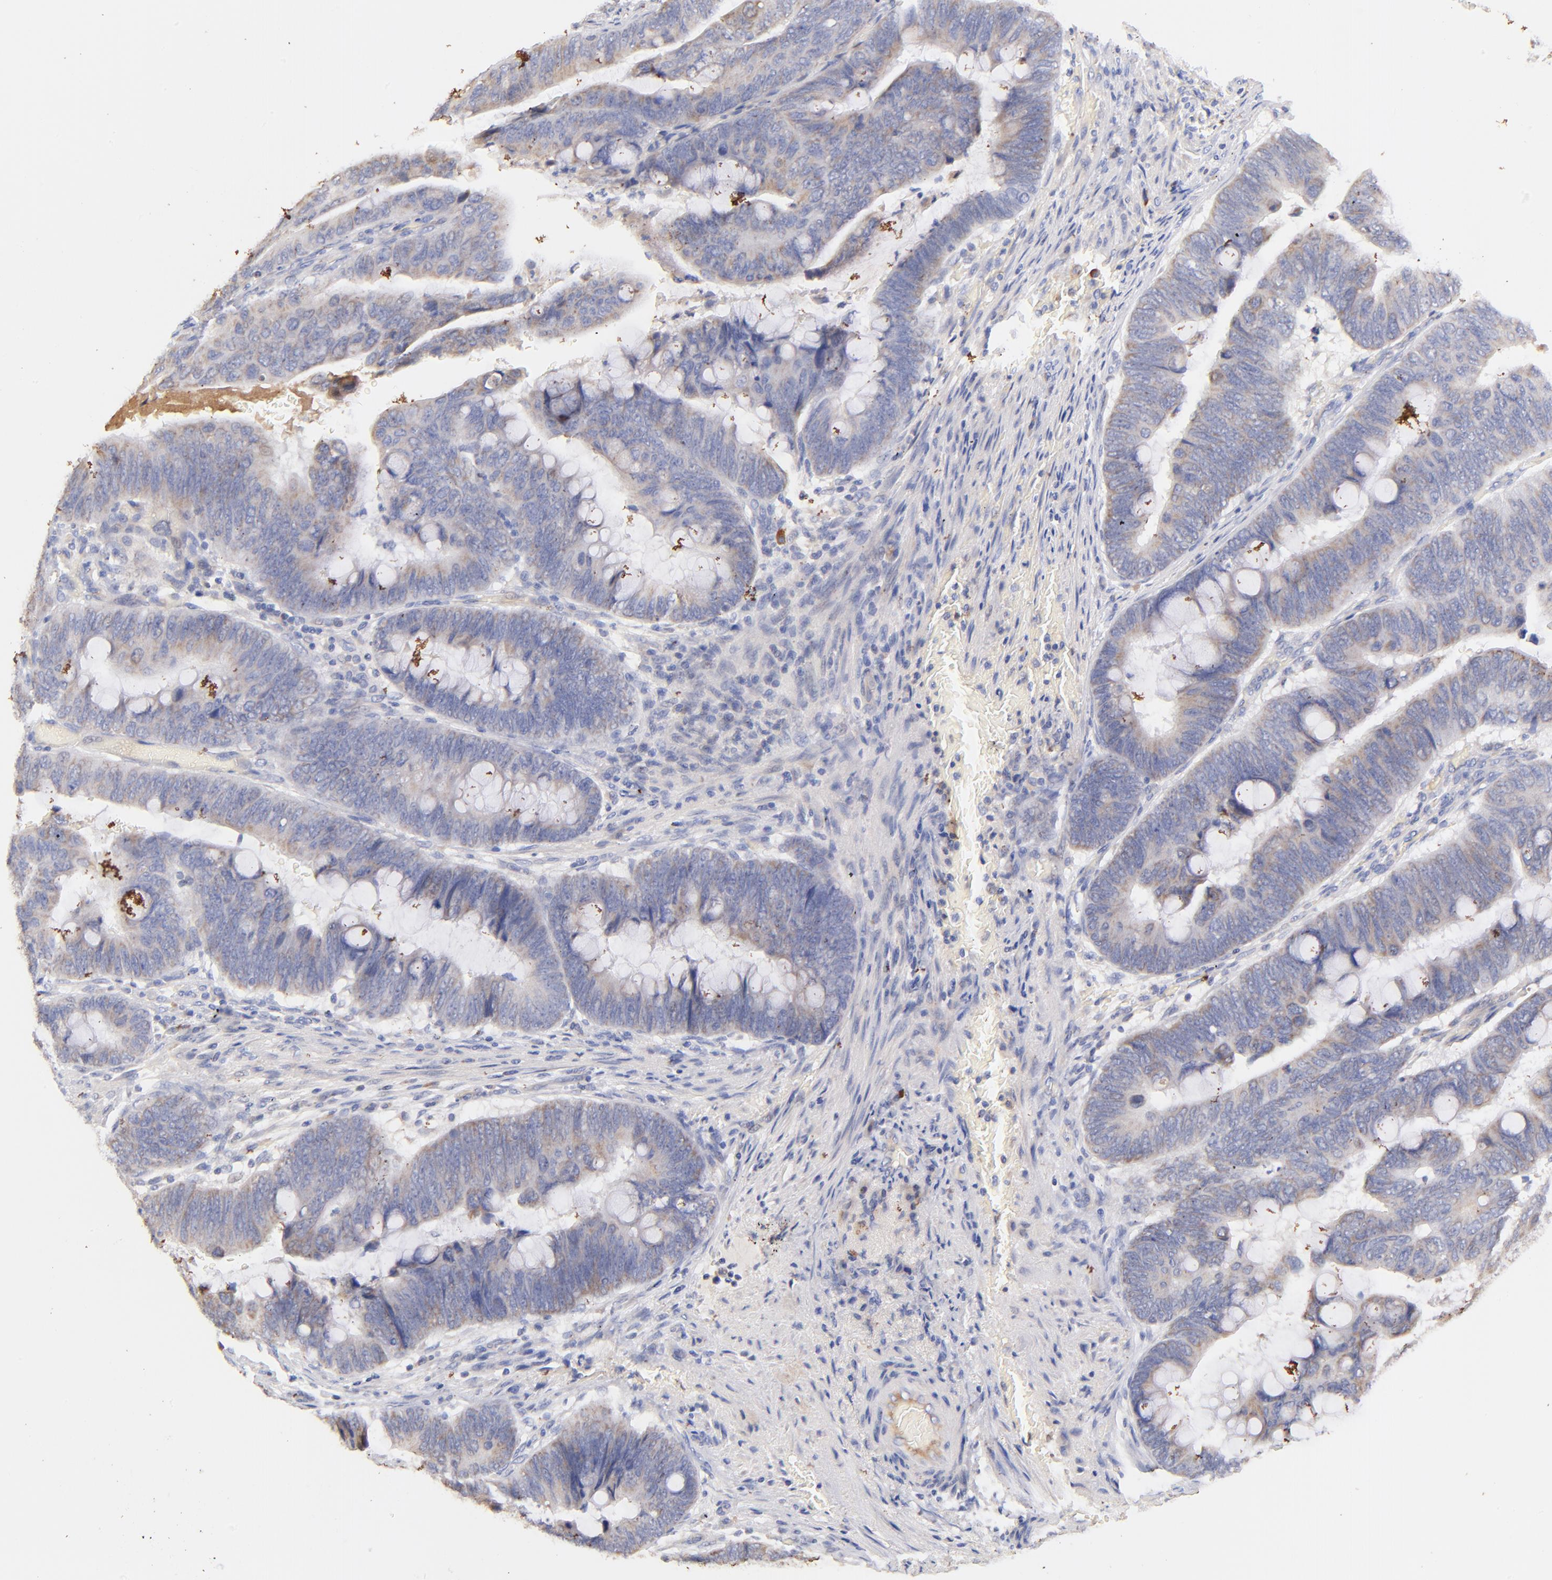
{"staining": {"intensity": "weak", "quantity": "25%-75%", "location": "cytoplasmic/membranous"}, "tissue": "colorectal cancer", "cell_type": "Tumor cells", "image_type": "cancer", "snomed": [{"axis": "morphology", "description": "Normal tissue, NOS"}, {"axis": "morphology", "description": "Adenocarcinoma, NOS"}, {"axis": "topography", "description": "Rectum"}], "caption": "Tumor cells exhibit low levels of weak cytoplasmic/membranous staining in approximately 25%-75% of cells in human colorectal cancer.", "gene": "IGLV7-43", "patient": {"sex": "male", "age": 92}}